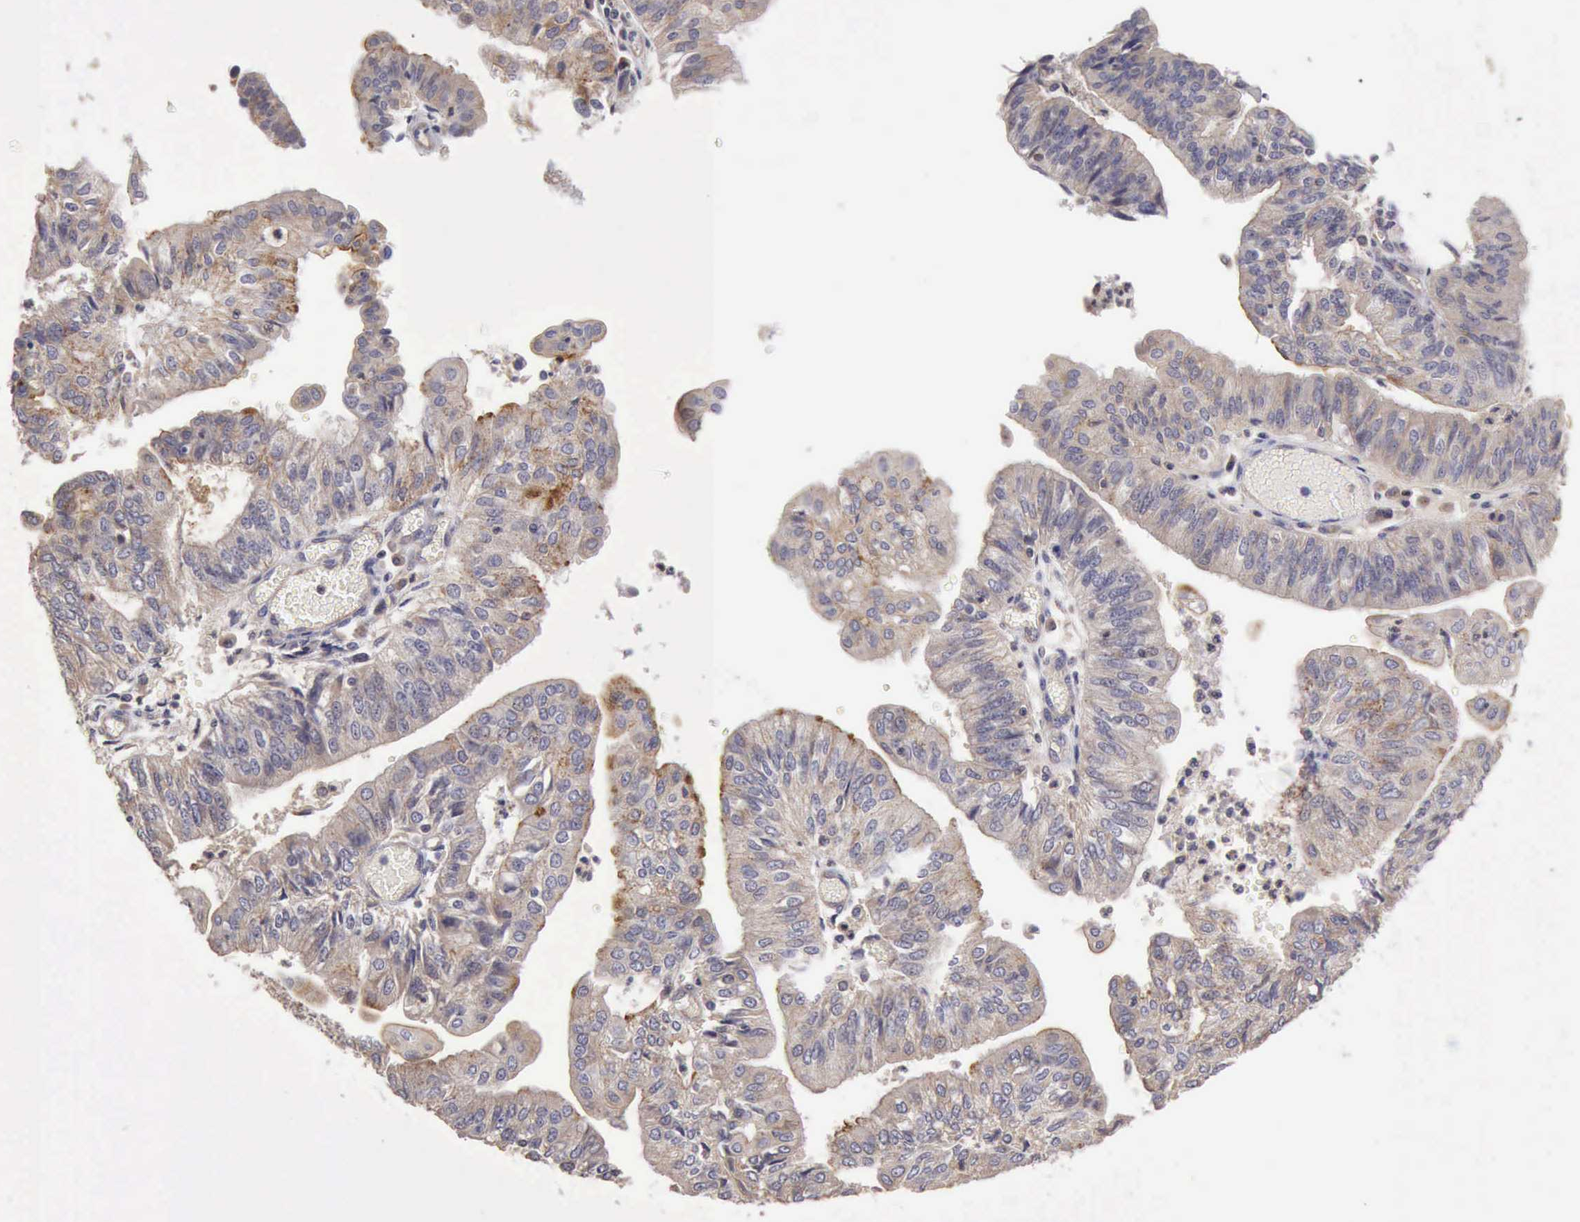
{"staining": {"intensity": "negative", "quantity": "none", "location": "none"}, "tissue": "endometrial cancer", "cell_type": "Tumor cells", "image_type": "cancer", "snomed": [{"axis": "morphology", "description": "Adenocarcinoma, NOS"}, {"axis": "topography", "description": "Endometrium"}], "caption": "Immunohistochemical staining of endometrial cancer demonstrates no significant staining in tumor cells.", "gene": "BMX", "patient": {"sex": "female", "age": 59}}